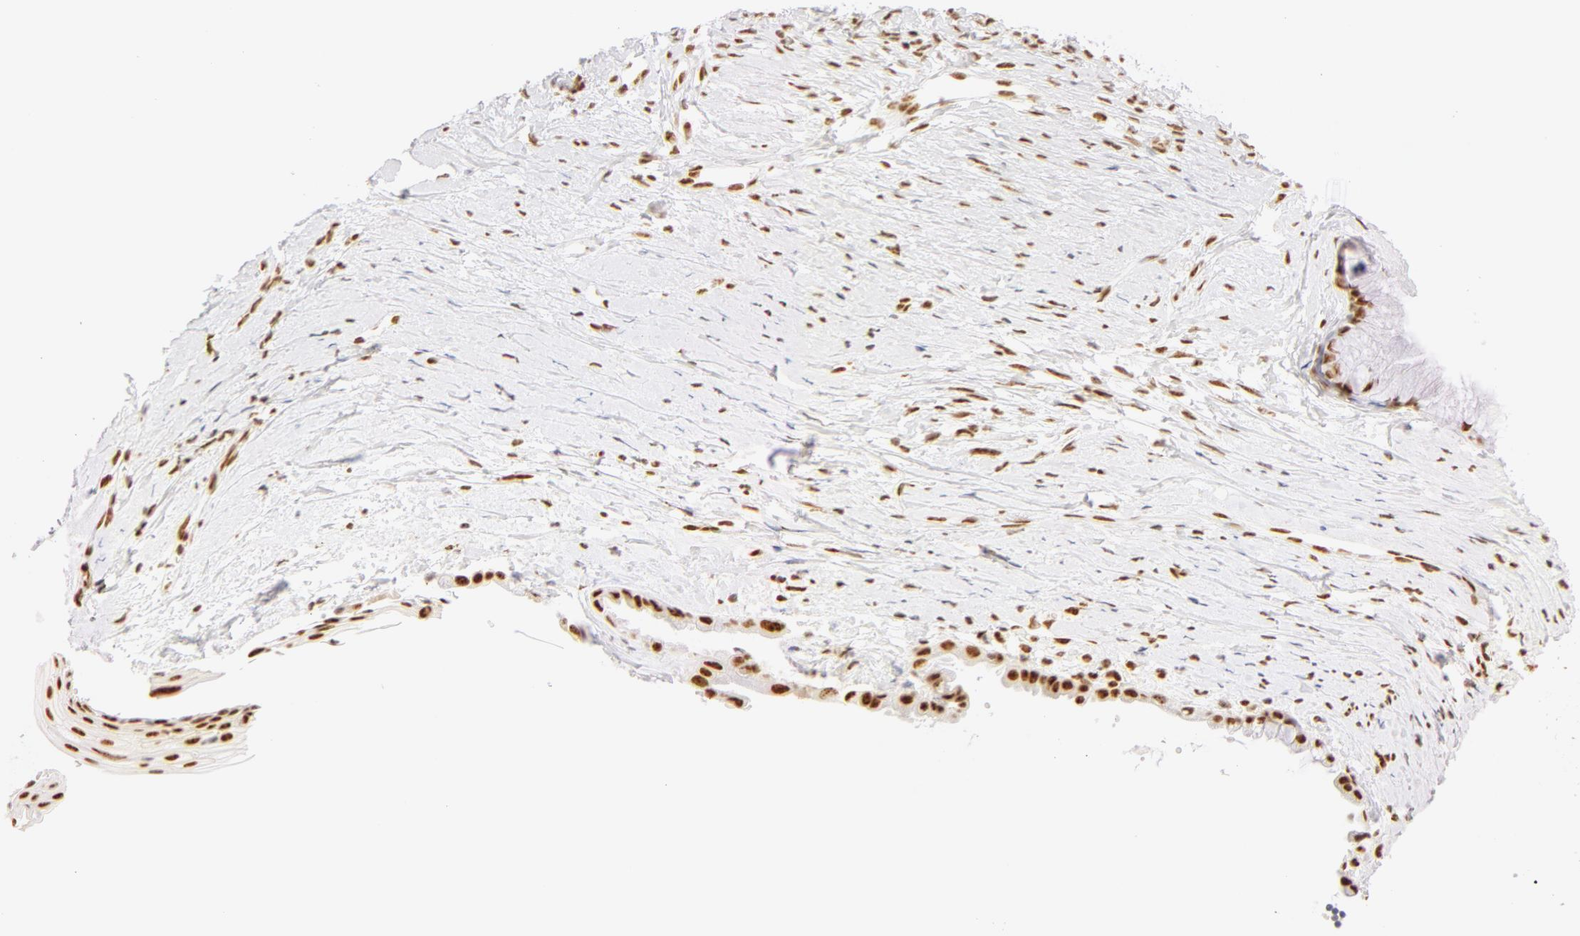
{"staining": {"intensity": "moderate", "quantity": ">75%", "location": "nuclear"}, "tissue": "cervix", "cell_type": "Glandular cells", "image_type": "normal", "snomed": [{"axis": "morphology", "description": "Normal tissue, NOS"}, {"axis": "topography", "description": "Cervix"}], "caption": "Immunohistochemical staining of benign cervix reveals medium levels of moderate nuclear expression in approximately >75% of glandular cells. Nuclei are stained in blue.", "gene": "RBM39", "patient": {"sex": "female", "age": 82}}